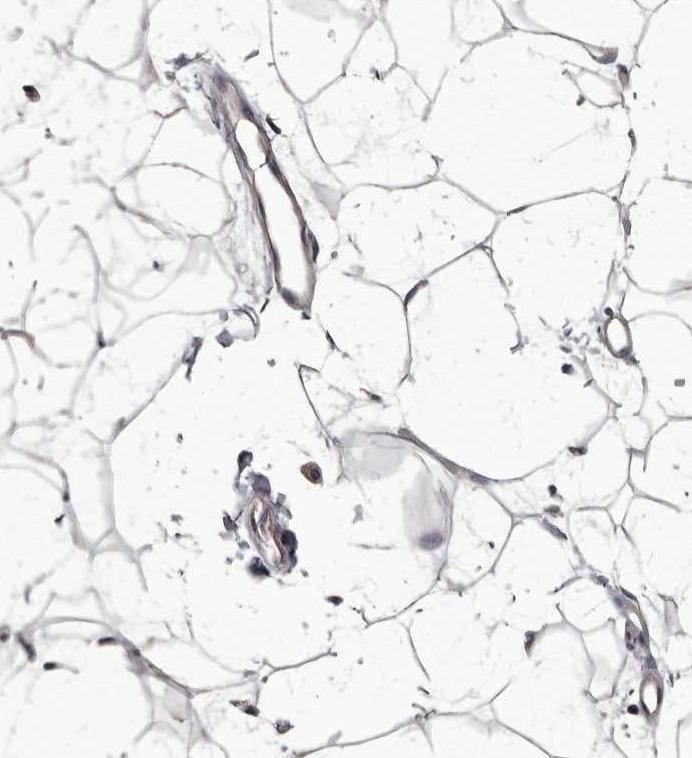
{"staining": {"intensity": "negative", "quantity": "none", "location": "none"}, "tissue": "adipose tissue", "cell_type": "Adipocytes", "image_type": "normal", "snomed": [{"axis": "morphology", "description": "Normal tissue, NOS"}, {"axis": "topography", "description": "Breast"}], "caption": "Immunohistochemistry photomicrograph of normal adipose tissue stained for a protein (brown), which displays no positivity in adipocytes.", "gene": "ALDH5A1", "patient": {"sex": "female", "age": 23}}